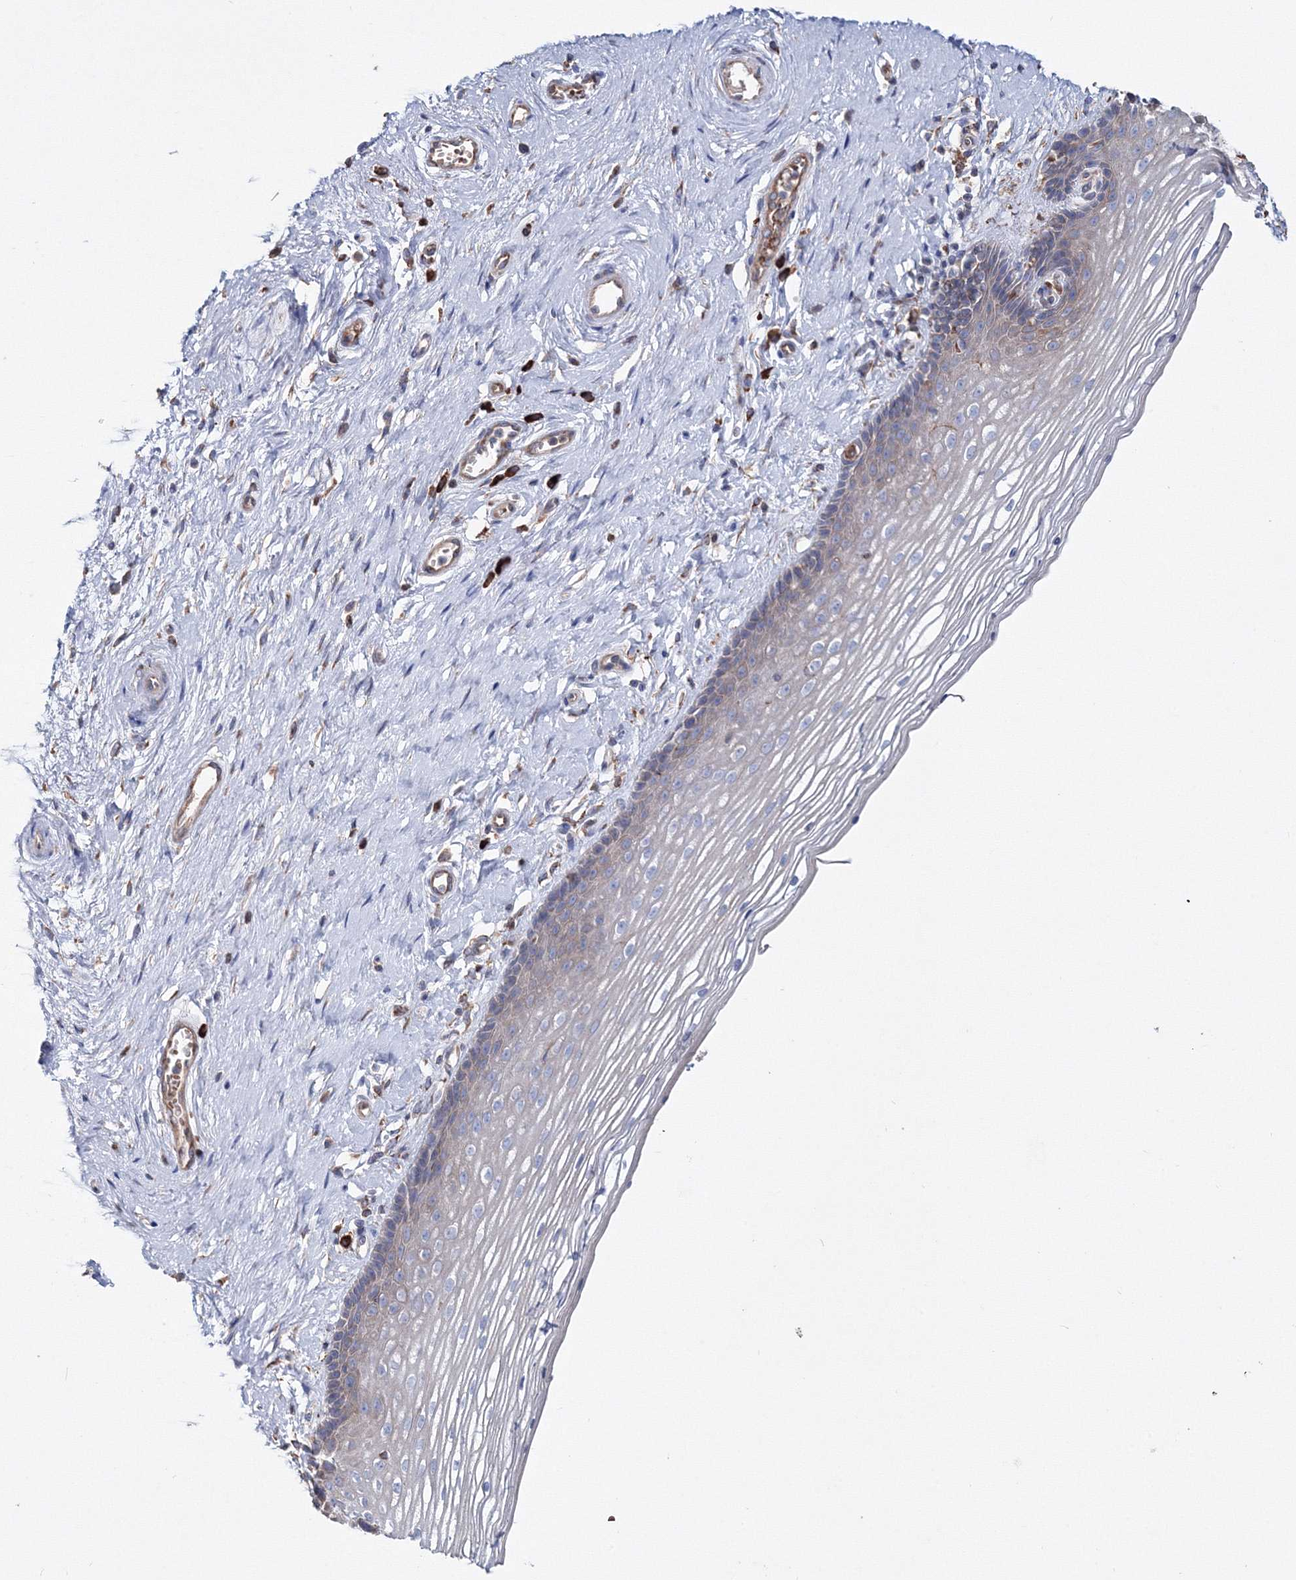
{"staining": {"intensity": "negative", "quantity": "none", "location": "none"}, "tissue": "vagina", "cell_type": "Squamous epithelial cells", "image_type": "normal", "snomed": [{"axis": "morphology", "description": "Normal tissue, NOS"}, {"axis": "topography", "description": "Vagina"}], "caption": "An immunohistochemistry (IHC) micrograph of benign vagina is shown. There is no staining in squamous epithelial cells of vagina. (Stains: DAB (3,3'-diaminobenzidine) IHC with hematoxylin counter stain, Microscopy: brightfield microscopy at high magnification).", "gene": "VPS8", "patient": {"sex": "female", "age": 46}}